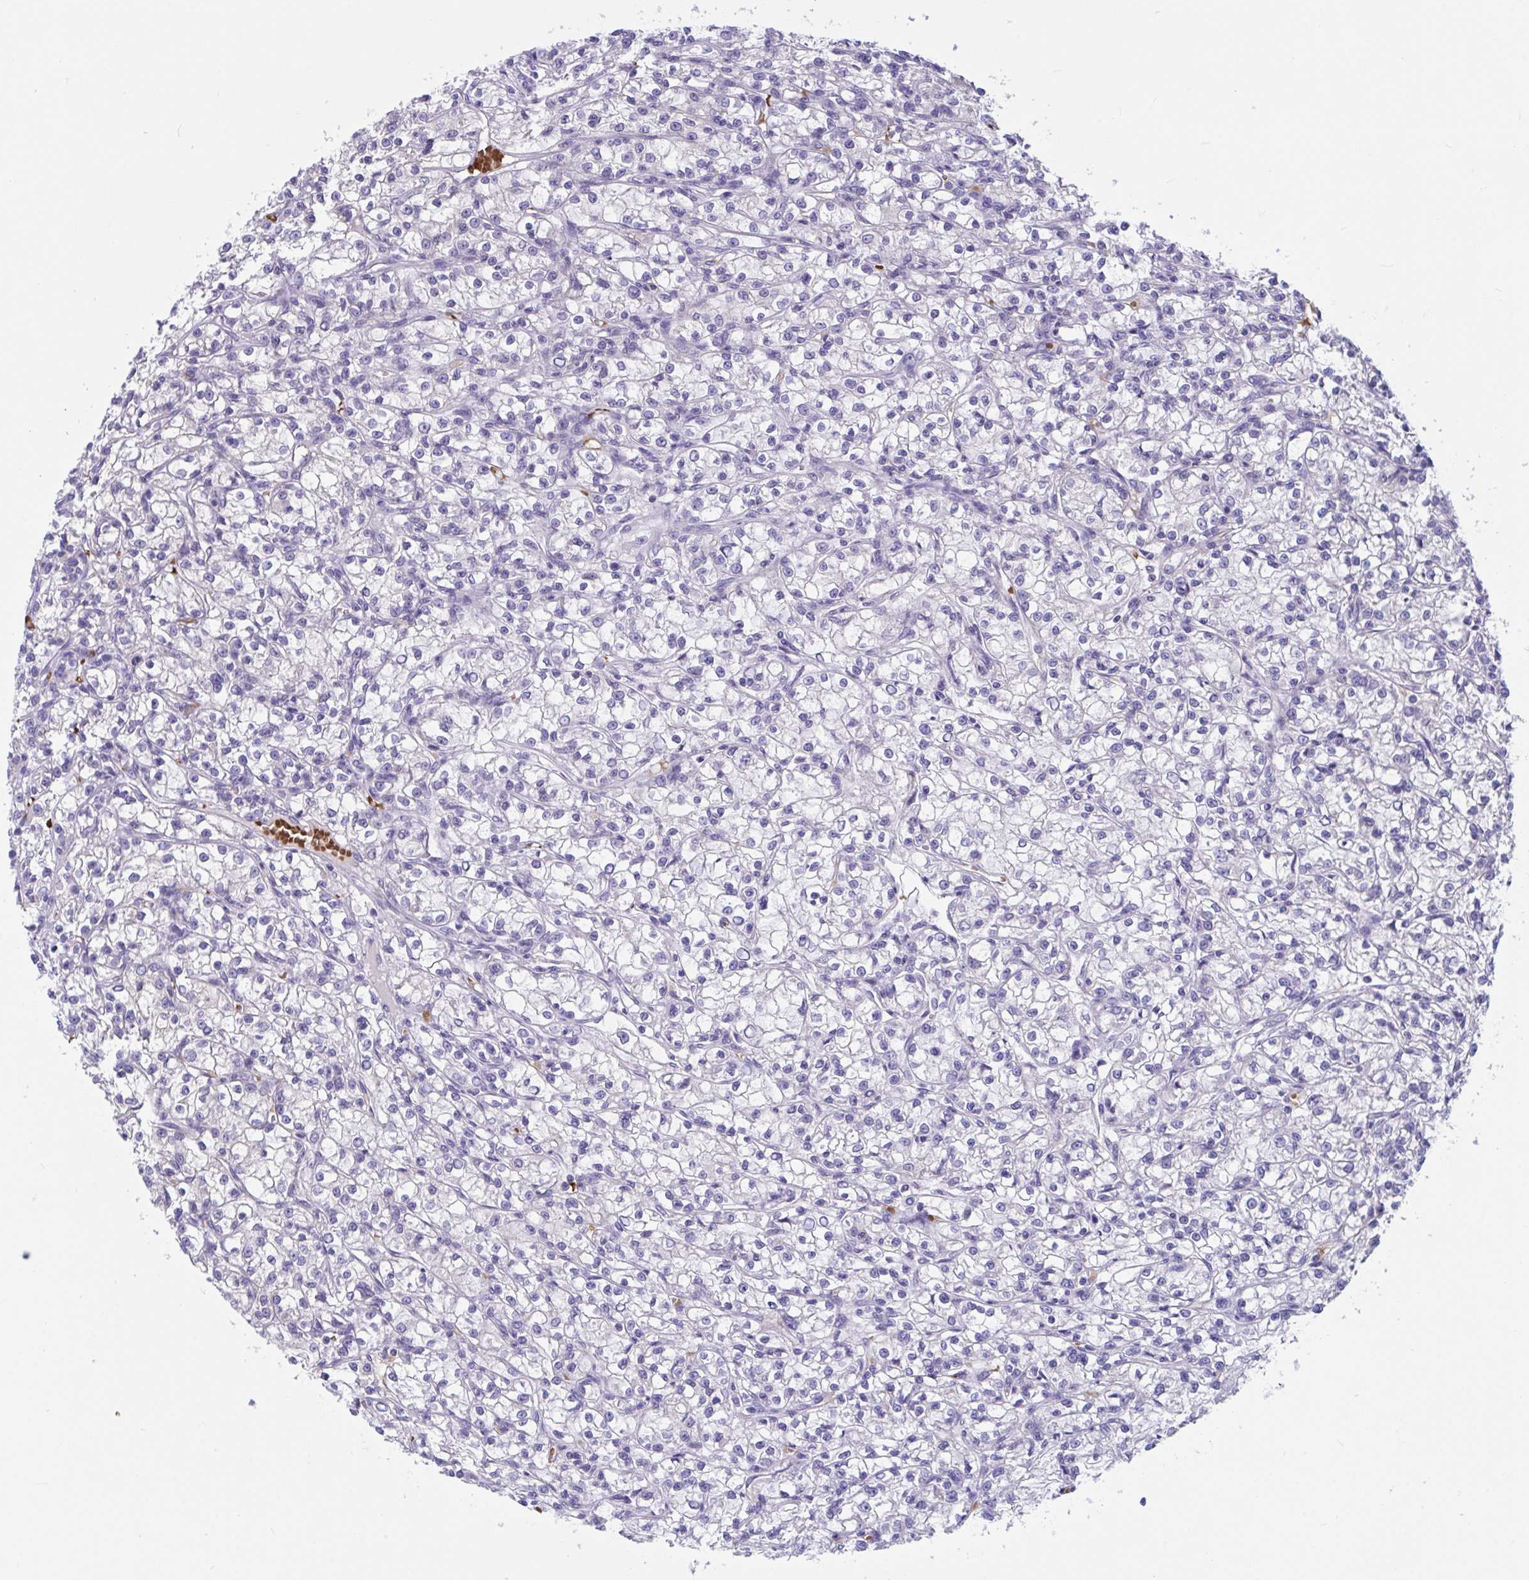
{"staining": {"intensity": "negative", "quantity": "none", "location": "none"}, "tissue": "renal cancer", "cell_type": "Tumor cells", "image_type": "cancer", "snomed": [{"axis": "morphology", "description": "Adenocarcinoma, NOS"}, {"axis": "topography", "description": "Kidney"}], "caption": "Tumor cells are negative for brown protein staining in renal cancer (adenocarcinoma).", "gene": "TTC30B", "patient": {"sex": "female", "age": 59}}